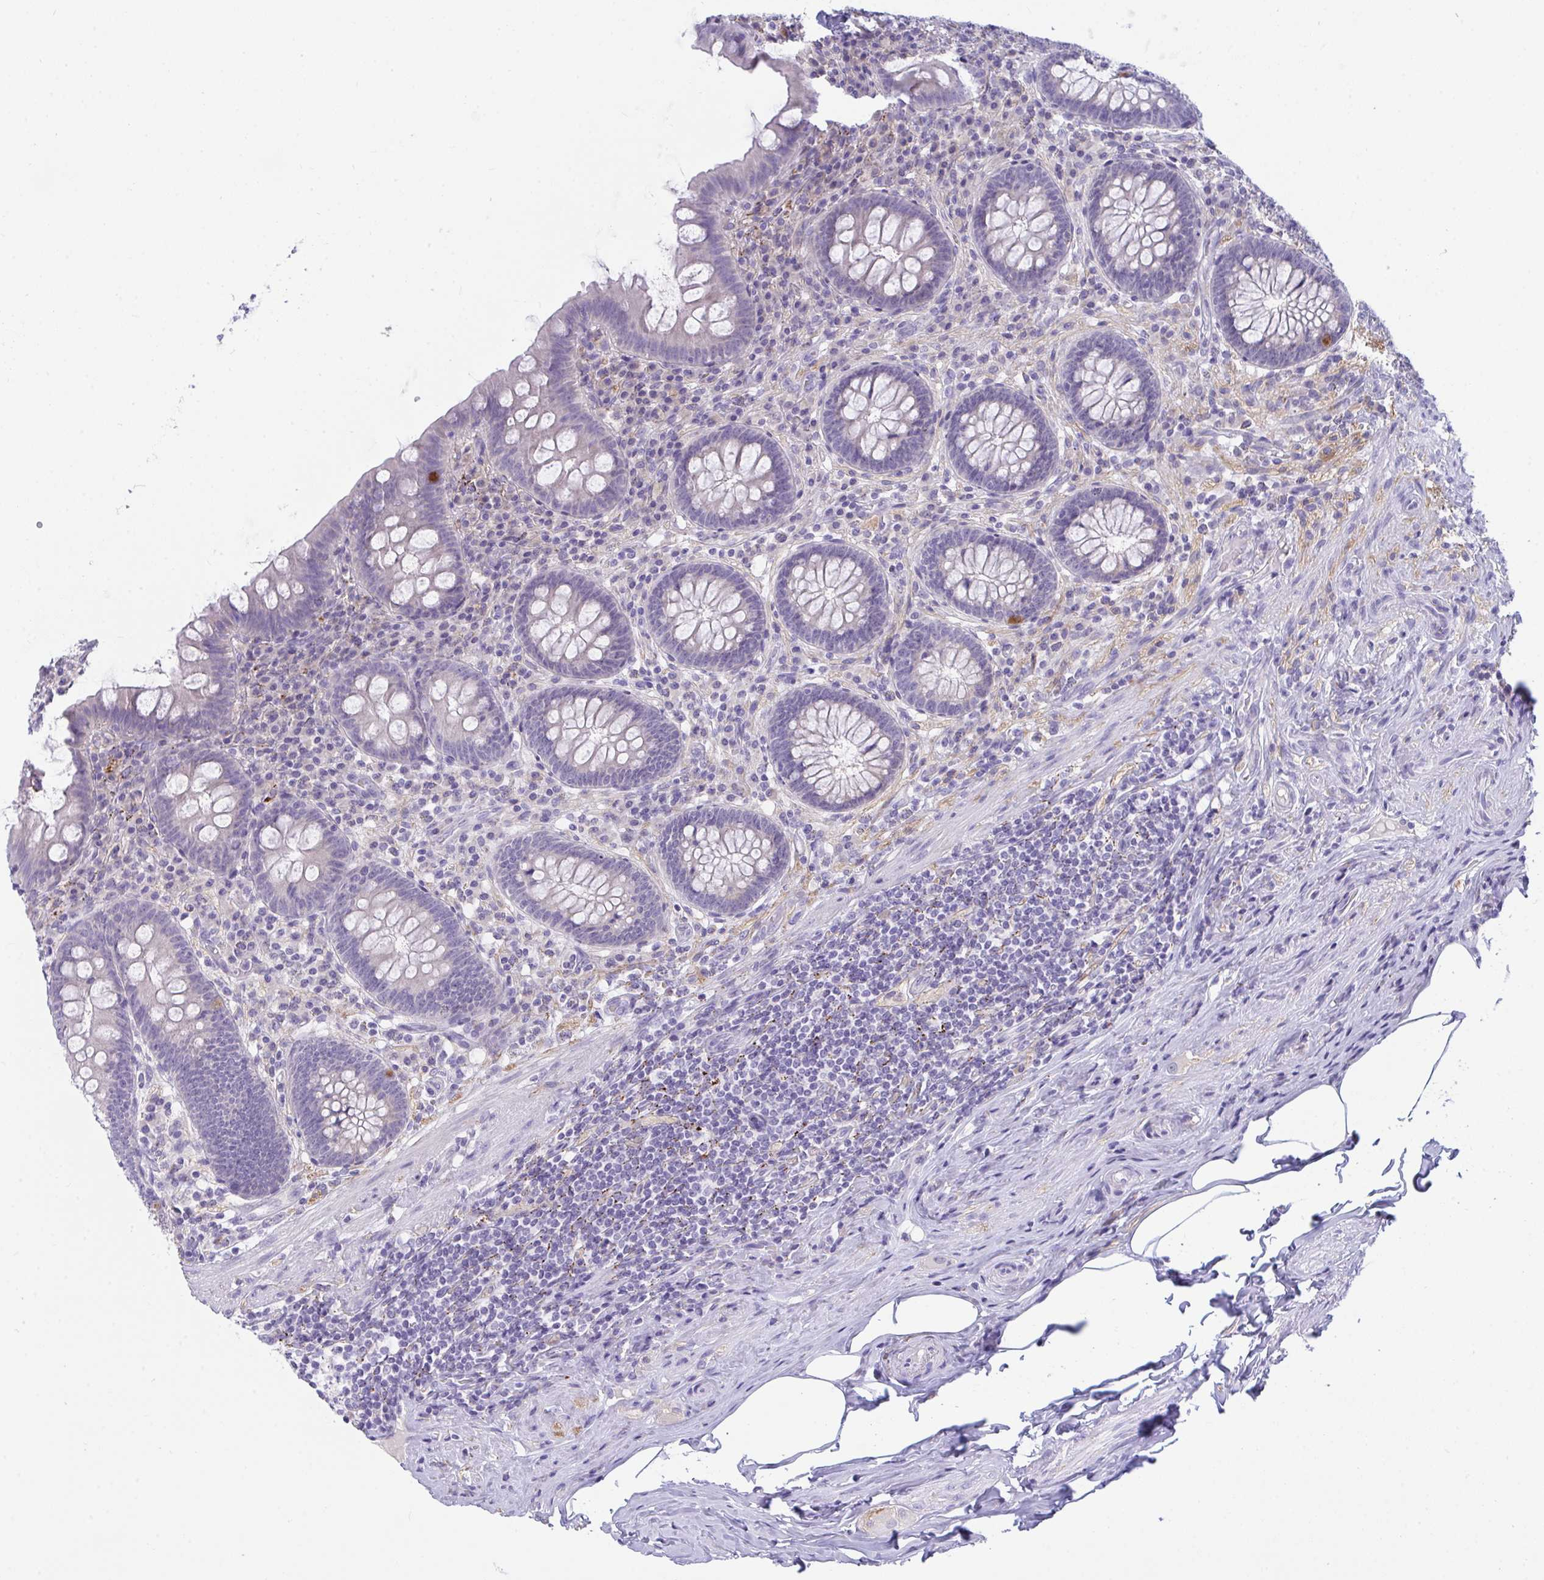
{"staining": {"intensity": "negative", "quantity": "none", "location": "none"}, "tissue": "appendix", "cell_type": "Glandular cells", "image_type": "normal", "snomed": [{"axis": "morphology", "description": "Normal tissue, NOS"}, {"axis": "topography", "description": "Appendix"}], "caption": "Normal appendix was stained to show a protein in brown. There is no significant positivity in glandular cells.", "gene": "SEMA6B", "patient": {"sex": "male", "age": 71}}